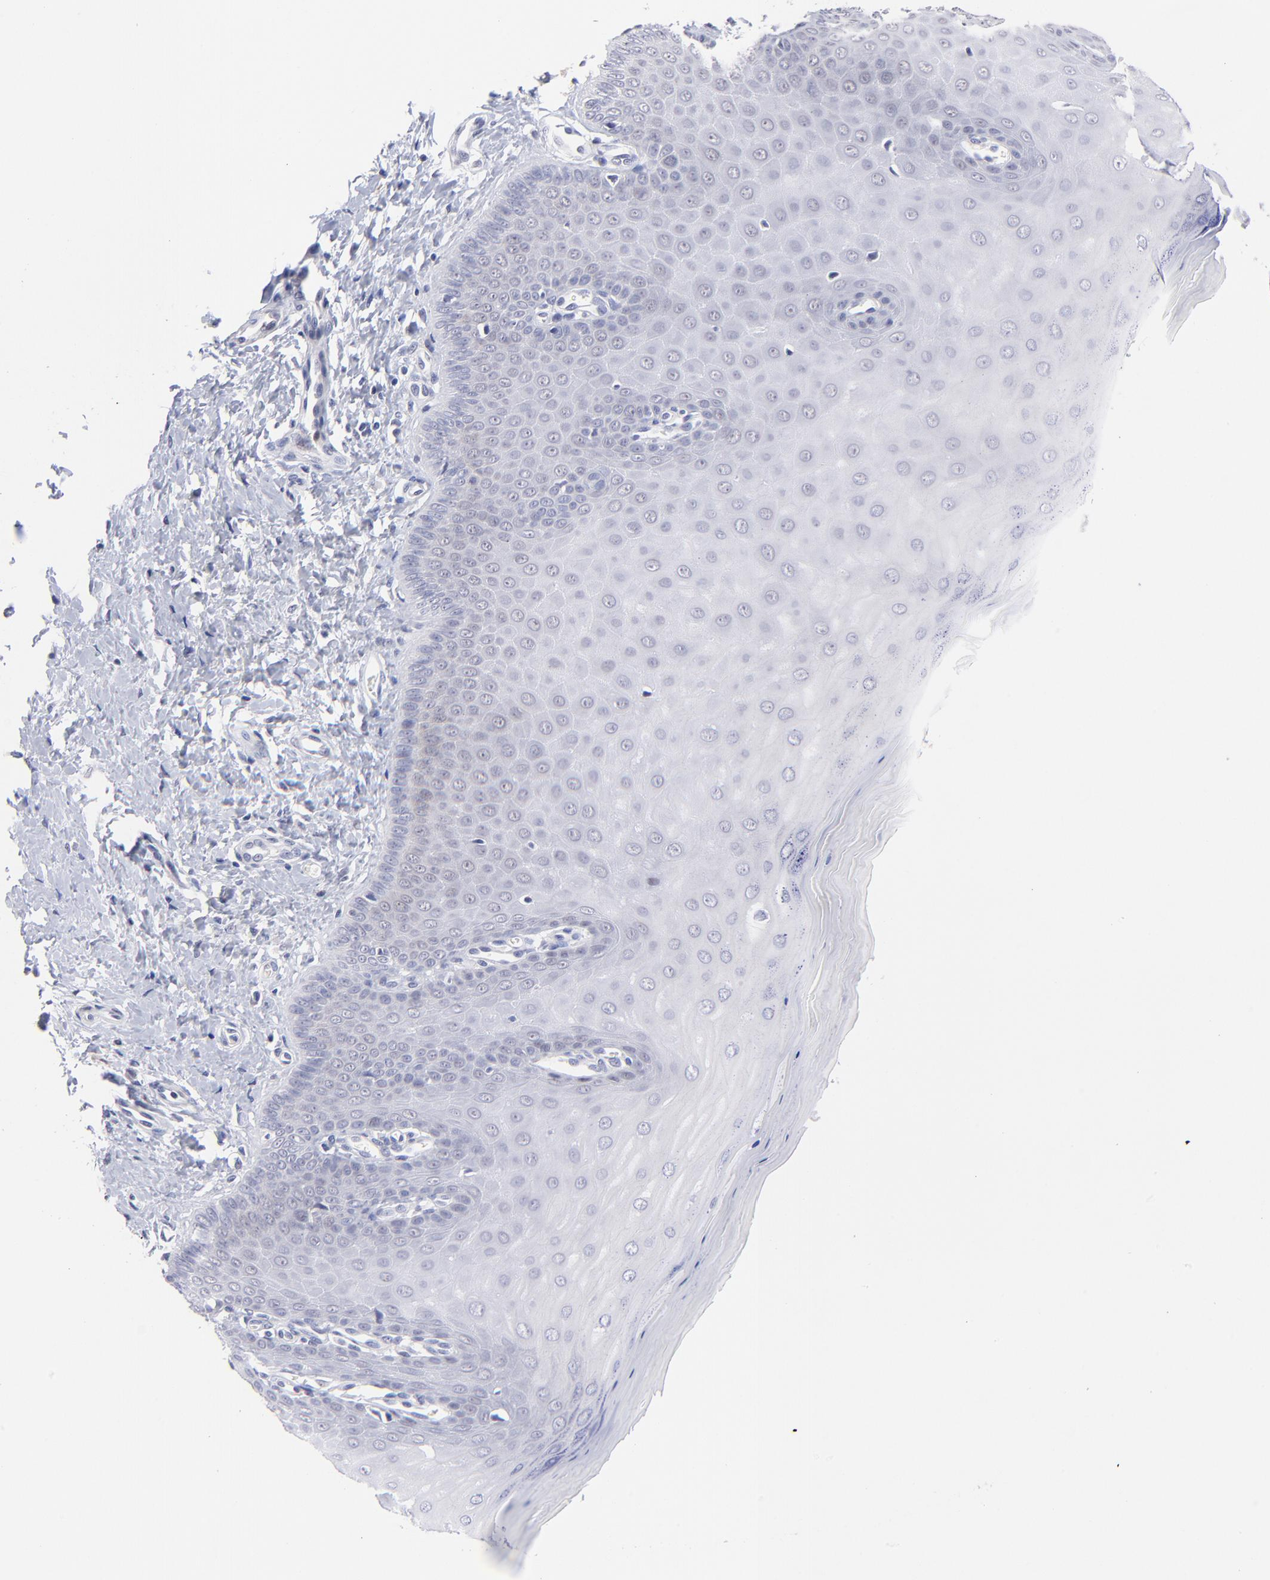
{"staining": {"intensity": "weak", "quantity": "25%-75%", "location": "cytoplasmic/membranous"}, "tissue": "cervix", "cell_type": "Glandular cells", "image_type": "normal", "snomed": [{"axis": "morphology", "description": "Normal tissue, NOS"}, {"axis": "topography", "description": "Cervix"}], "caption": "Benign cervix was stained to show a protein in brown. There is low levels of weak cytoplasmic/membranous staining in about 25%-75% of glandular cells.", "gene": "ZNF155", "patient": {"sex": "female", "age": 55}}